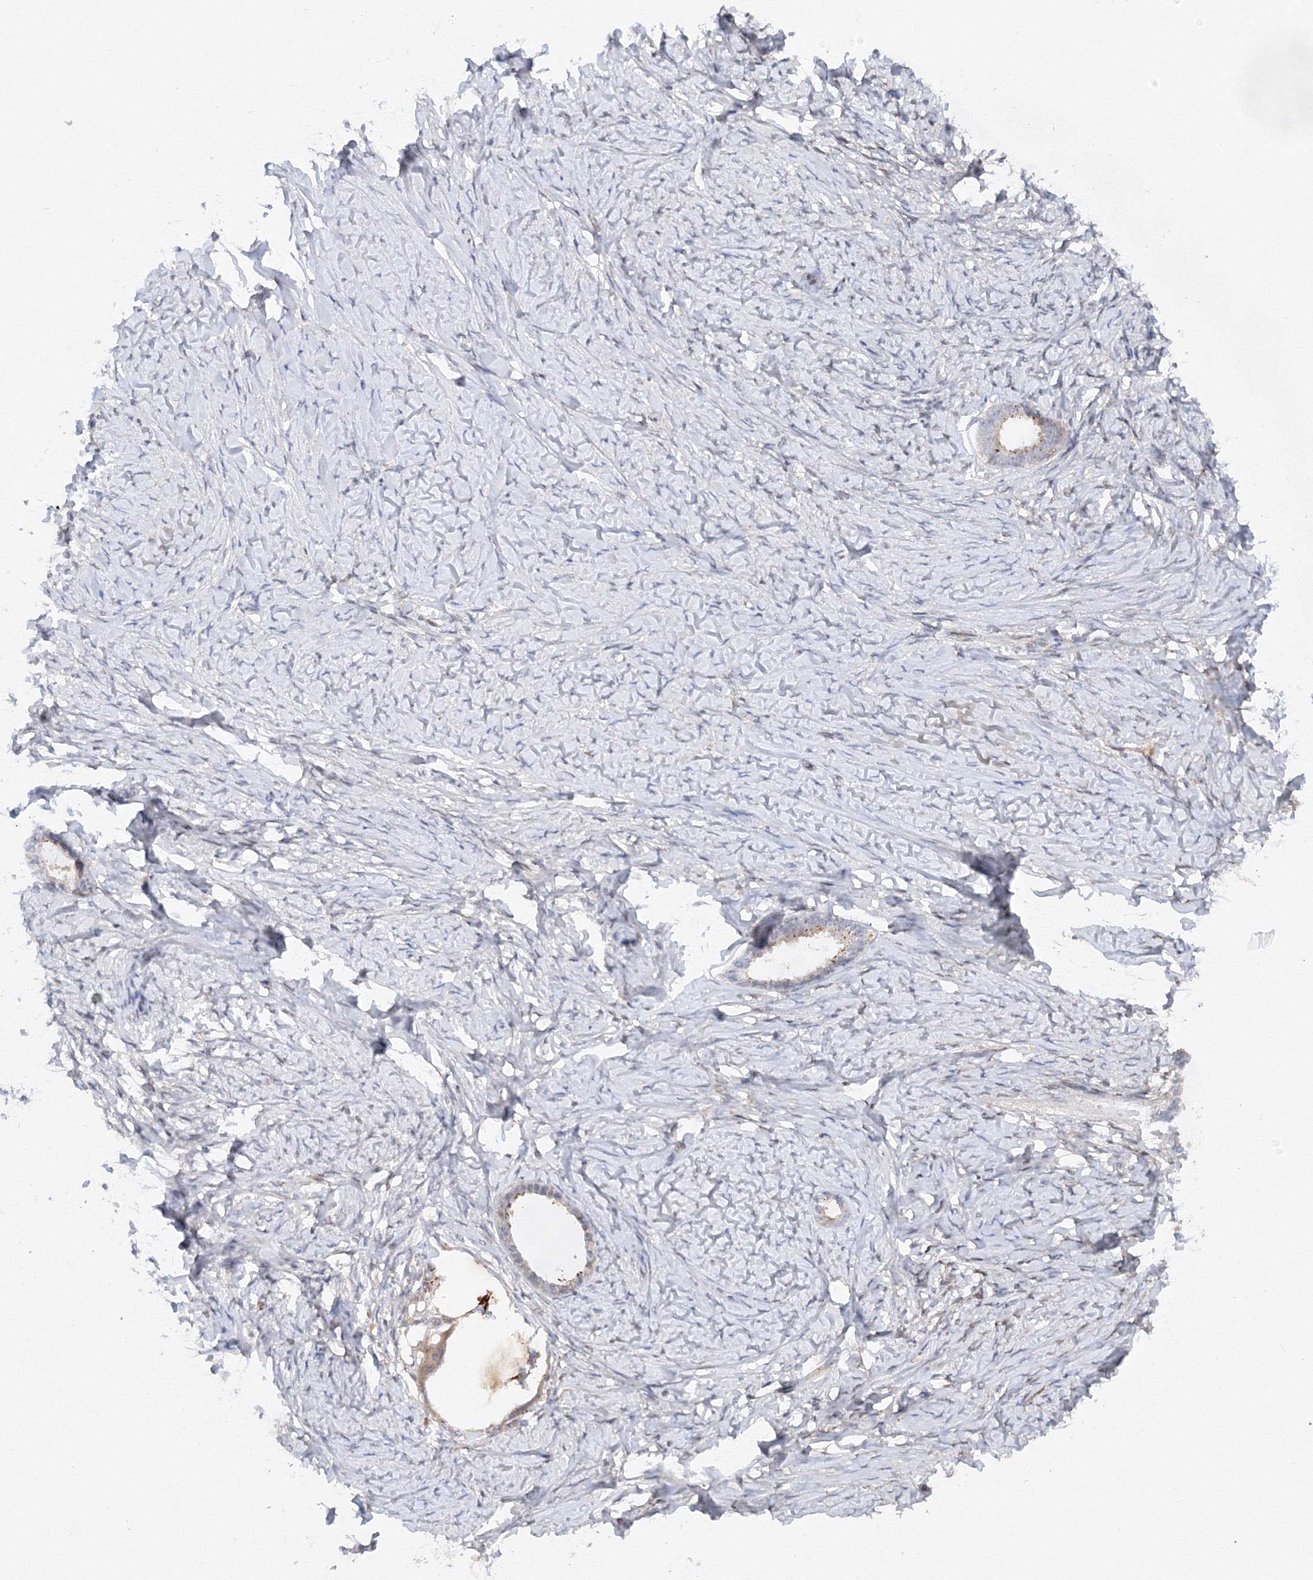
{"staining": {"intensity": "weak", "quantity": "<25%", "location": "cytoplasmic/membranous"}, "tissue": "ovarian cancer", "cell_type": "Tumor cells", "image_type": "cancer", "snomed": [{"axis": "morphology", "description": "Cystadenocarcinoma, serous, NOS"}, {"axis": "topography", "description": "Ovary"}], "caption": "Immunohistochemistry (IHC) micrograph of human ovarian cancer (serous cystadenocarcinoma) stained for a protein (brown), which demonstrates no positivity in tumor cells. Nuclei are stained in blue.", "gene": "DCTD", "patient": {"sex": "female", "age": 79}}